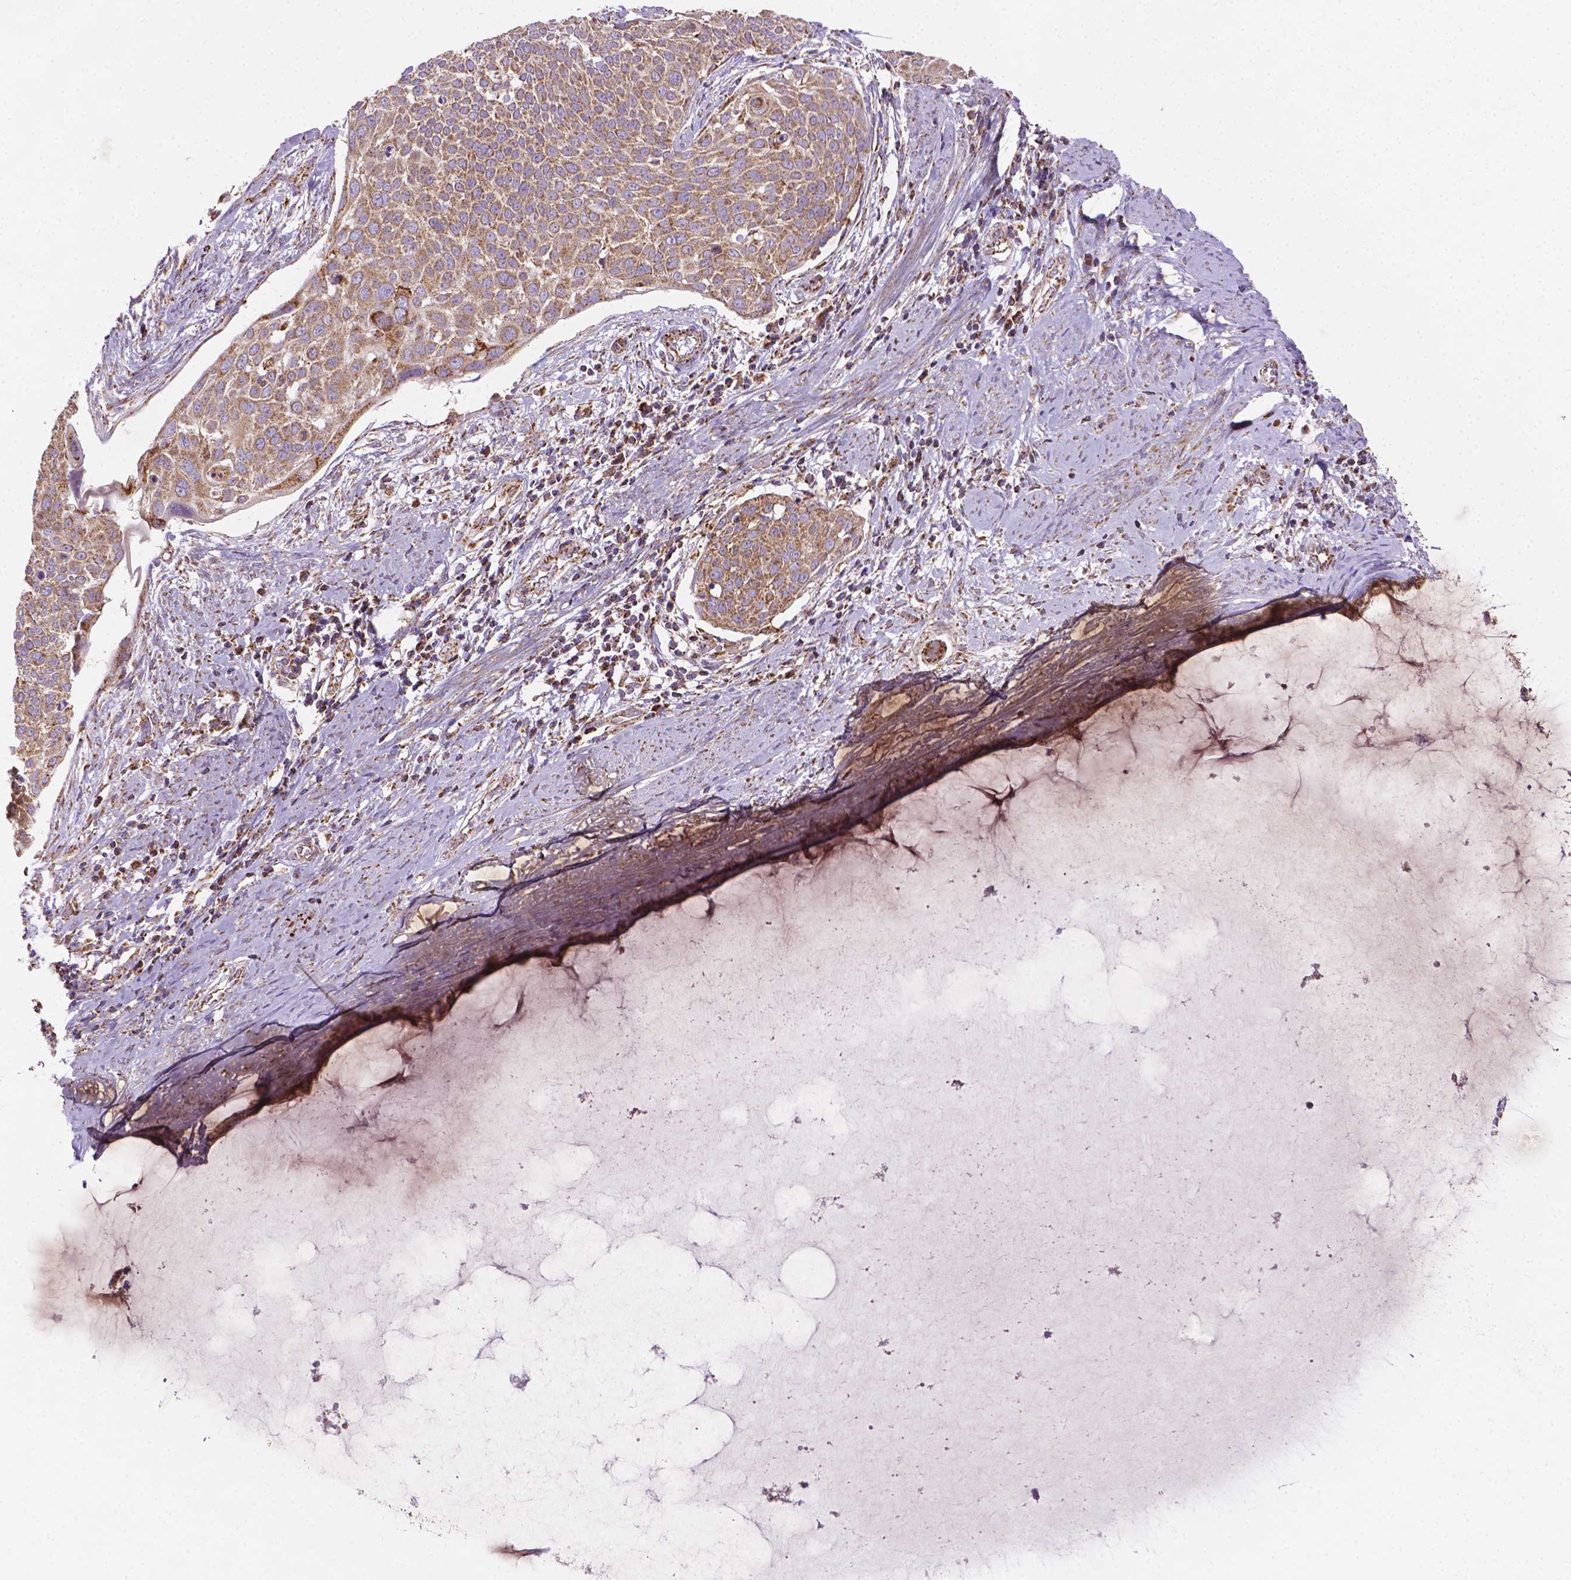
{"staining": {"intensity": "moderate", "quantity": ">75%", "location": "cytoplasmic/membranous"}, "tissue": "cervical cancer", "cell_type": "Tumor cells", "image_type": "cancer", "snomed": [{"axis": "morphology", "description": "Squamous cell carcinoma, NOS"}, {"axis": "topography", "description": "Cervix"}], "caption": "Human cervical cancer (squamous cell carcinoma) stained with a brown dye demonstrates moderate cytoplasmic/membranous positive expression in approximately >75% of tumor cells.", "gene": "ILVBL", "patient": {"sex": "female", "age": 39}}